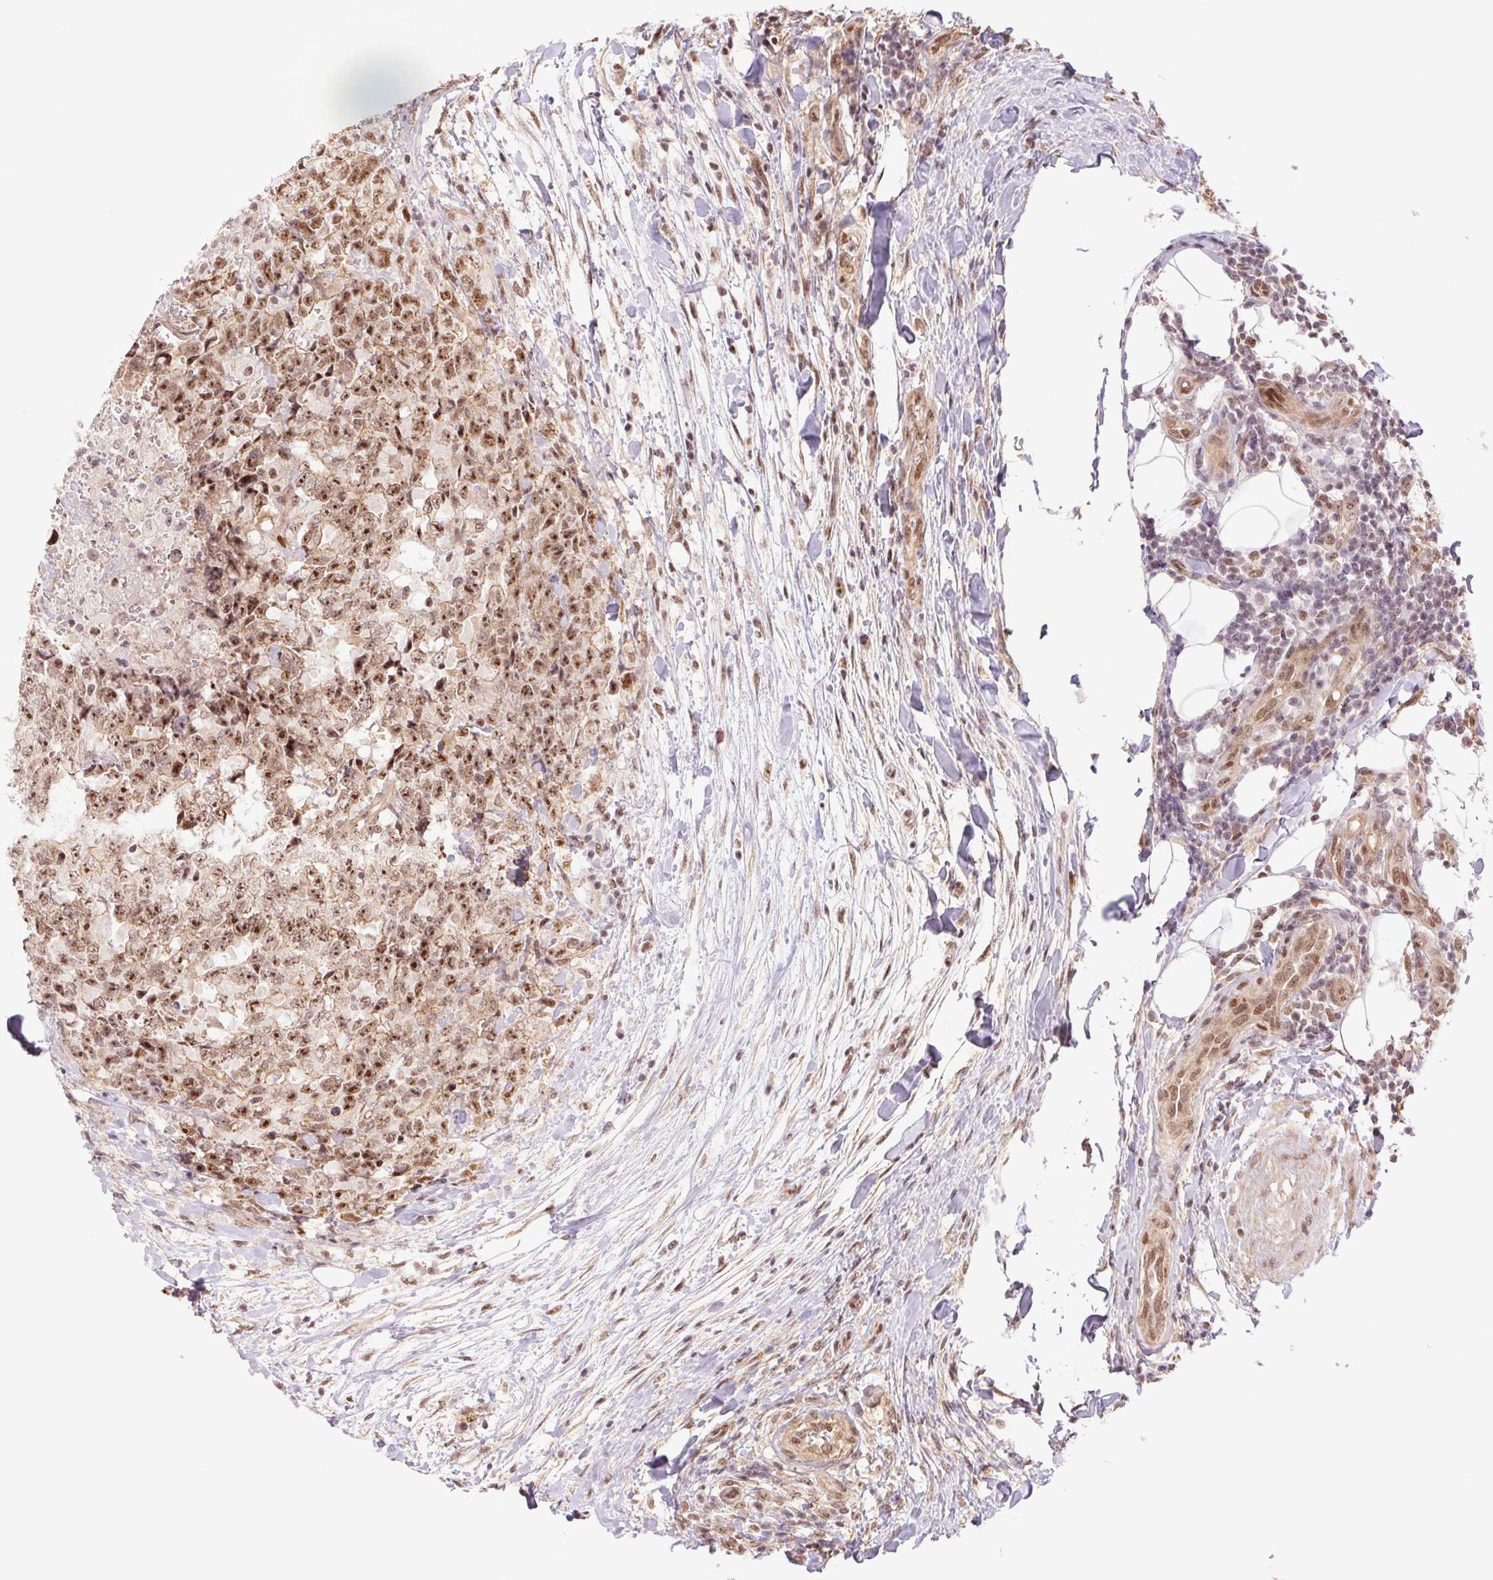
{"staining": {"intensity": "moderate", "quantity": ">75%", "location": "nuclear"}, "tissue": "testis cancer", "cell_type": "Tumor cells", "image_type": "cancer", "snomed": [{"axis": "morphology", "description": "Carcinoma, Embryonal, NOS"}, {"axis": "topography", "description": "Testis"}], "caption": "Brown immunohistochemical staining in human testis cancer exhibits moderate nuclear staining in about >75% of tumor cells. Nuclei are stained in blue.", "gene": "CWC25", "patient": {"sex": "male", "age": 24}}